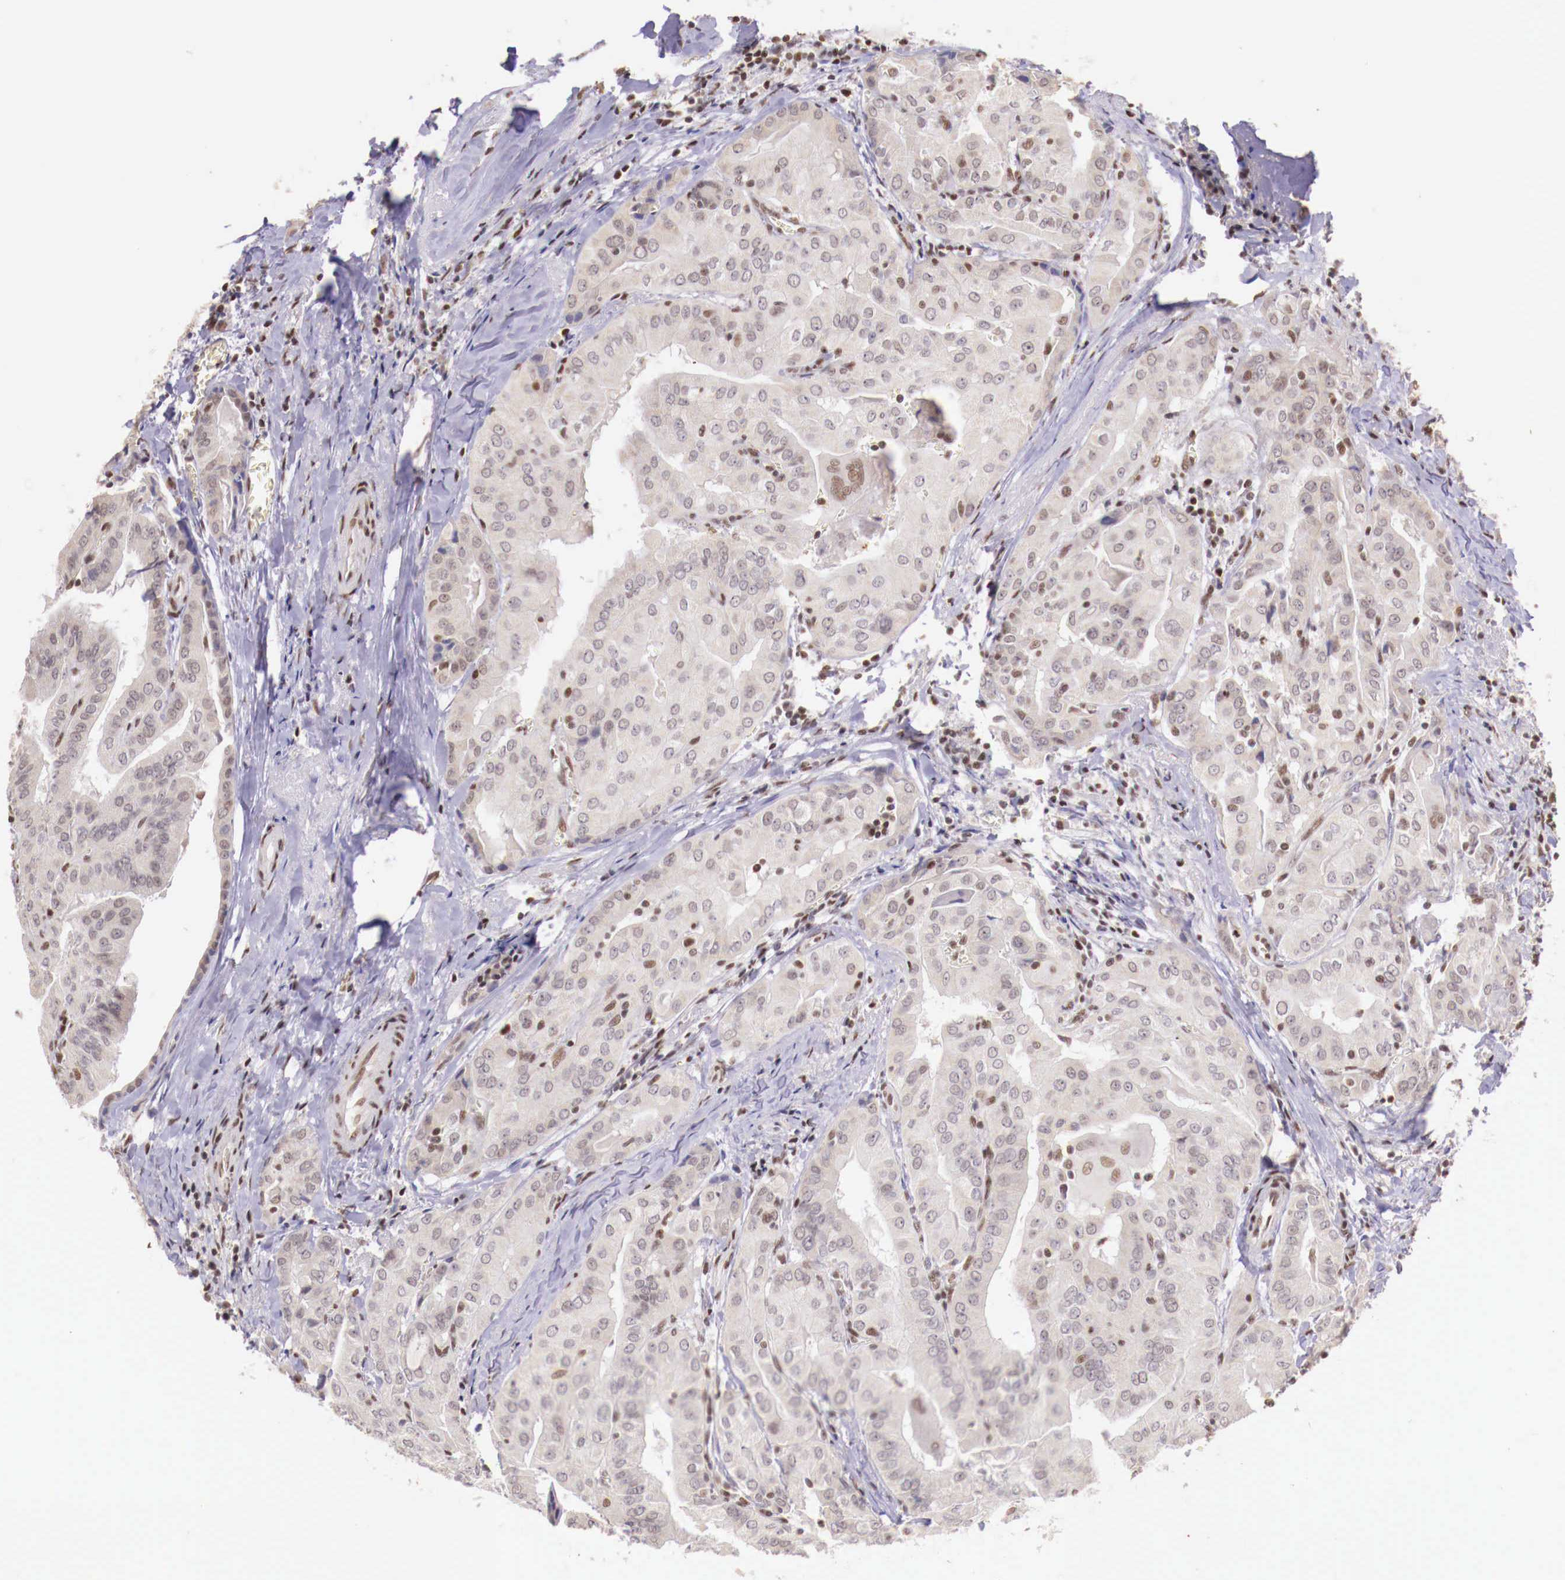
{"staining": {"intensity": "weak", "quantity": "<25%", "location": "nuclear"}, "tissue": "thyroid cancer", "cell_type": "Tumor cells", "image_type": "cancer", "snomed": [{"axis": "morphology", "description": "Papillary adenocarcinoma, NOS"}, {"axis": "topography", "description": "Thyroid gland"}], "caption": "Papillary adenocarcinoma (thyroid) was stained to show a protein in brown. There is no significant expression in tumor cells. Brightfield microscopy of IHC stained with DAB (brown) and hematoxylin (blue), captured at high magnification.", "gene": "SP1", "patient": {"sex": "female", "age": 71}}